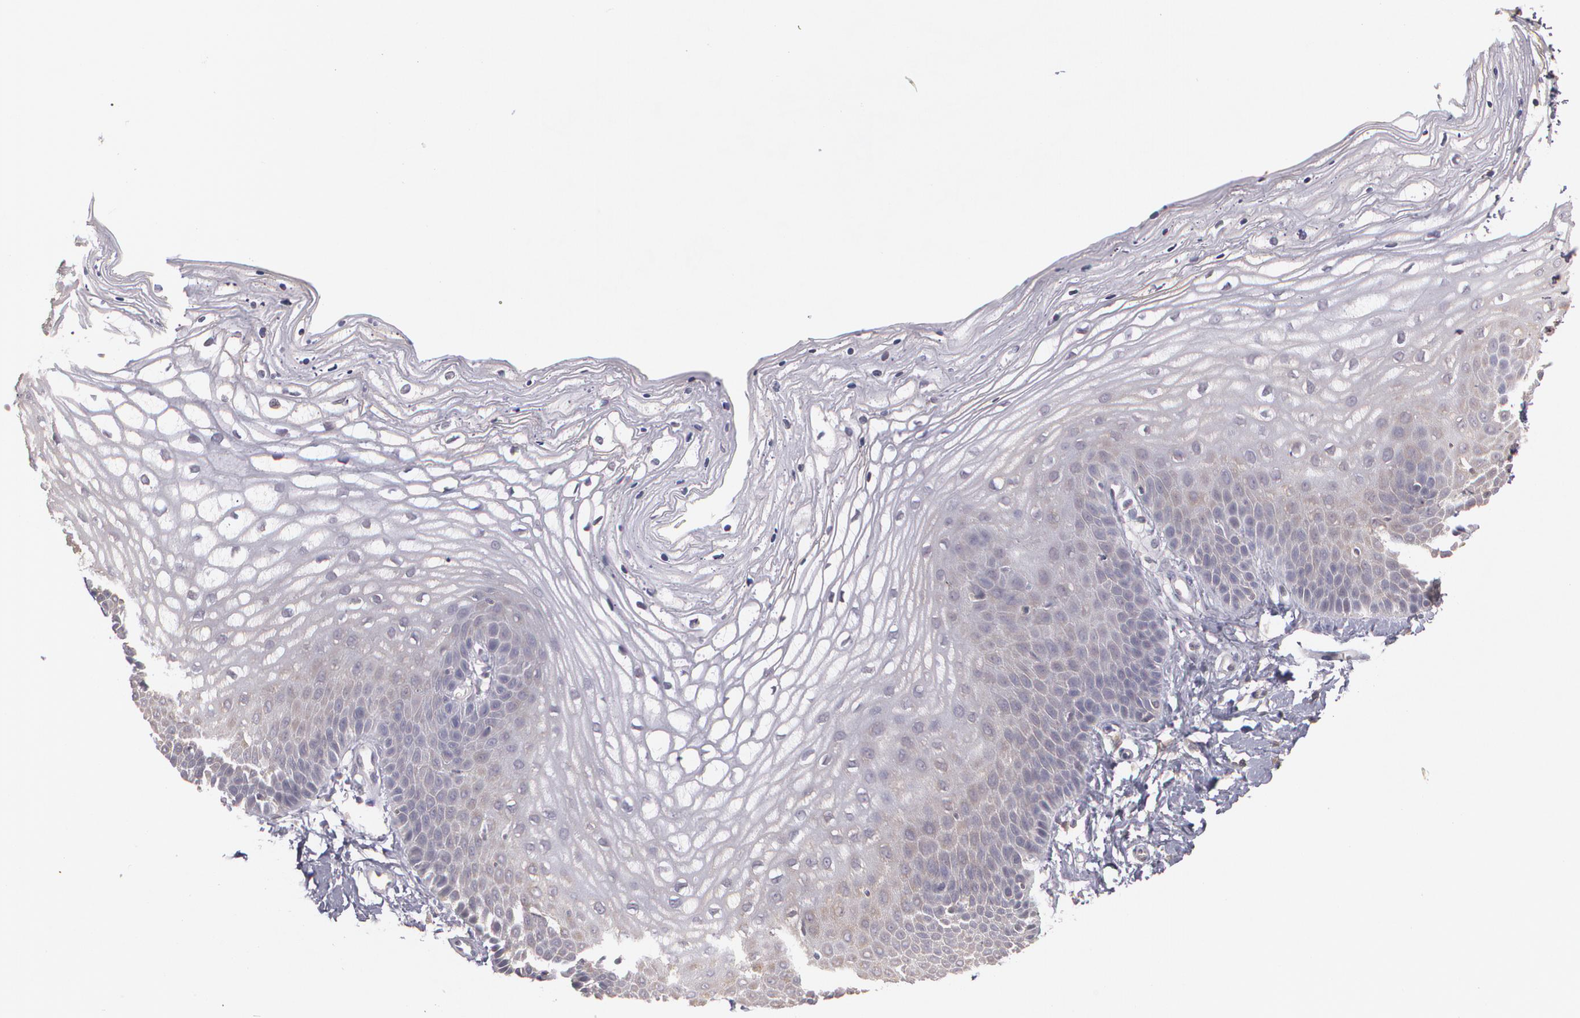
{"staining": {"intensity": "weak", "quantity": "<25%", "location": "cytoplasmic/membranous"}, "tissue": "vagina", "cell_type": "Squamous epithelial cells", "image_type": "normal", "snomed": [{"axis": "morphology", "description": "Normal tissue, NOS"}, {"axis": "topography", "description": "Vagina"}], "caption": "This is a micrograph of immunohistochemistry staining of benign vagina, which shows no expression in squamous epithelial cells. (Immunohistochemistry (ihc), brightfield microscopy, high magnification).", "gene": "LRG1", "patient": {"sex": "female", "age": 68}}